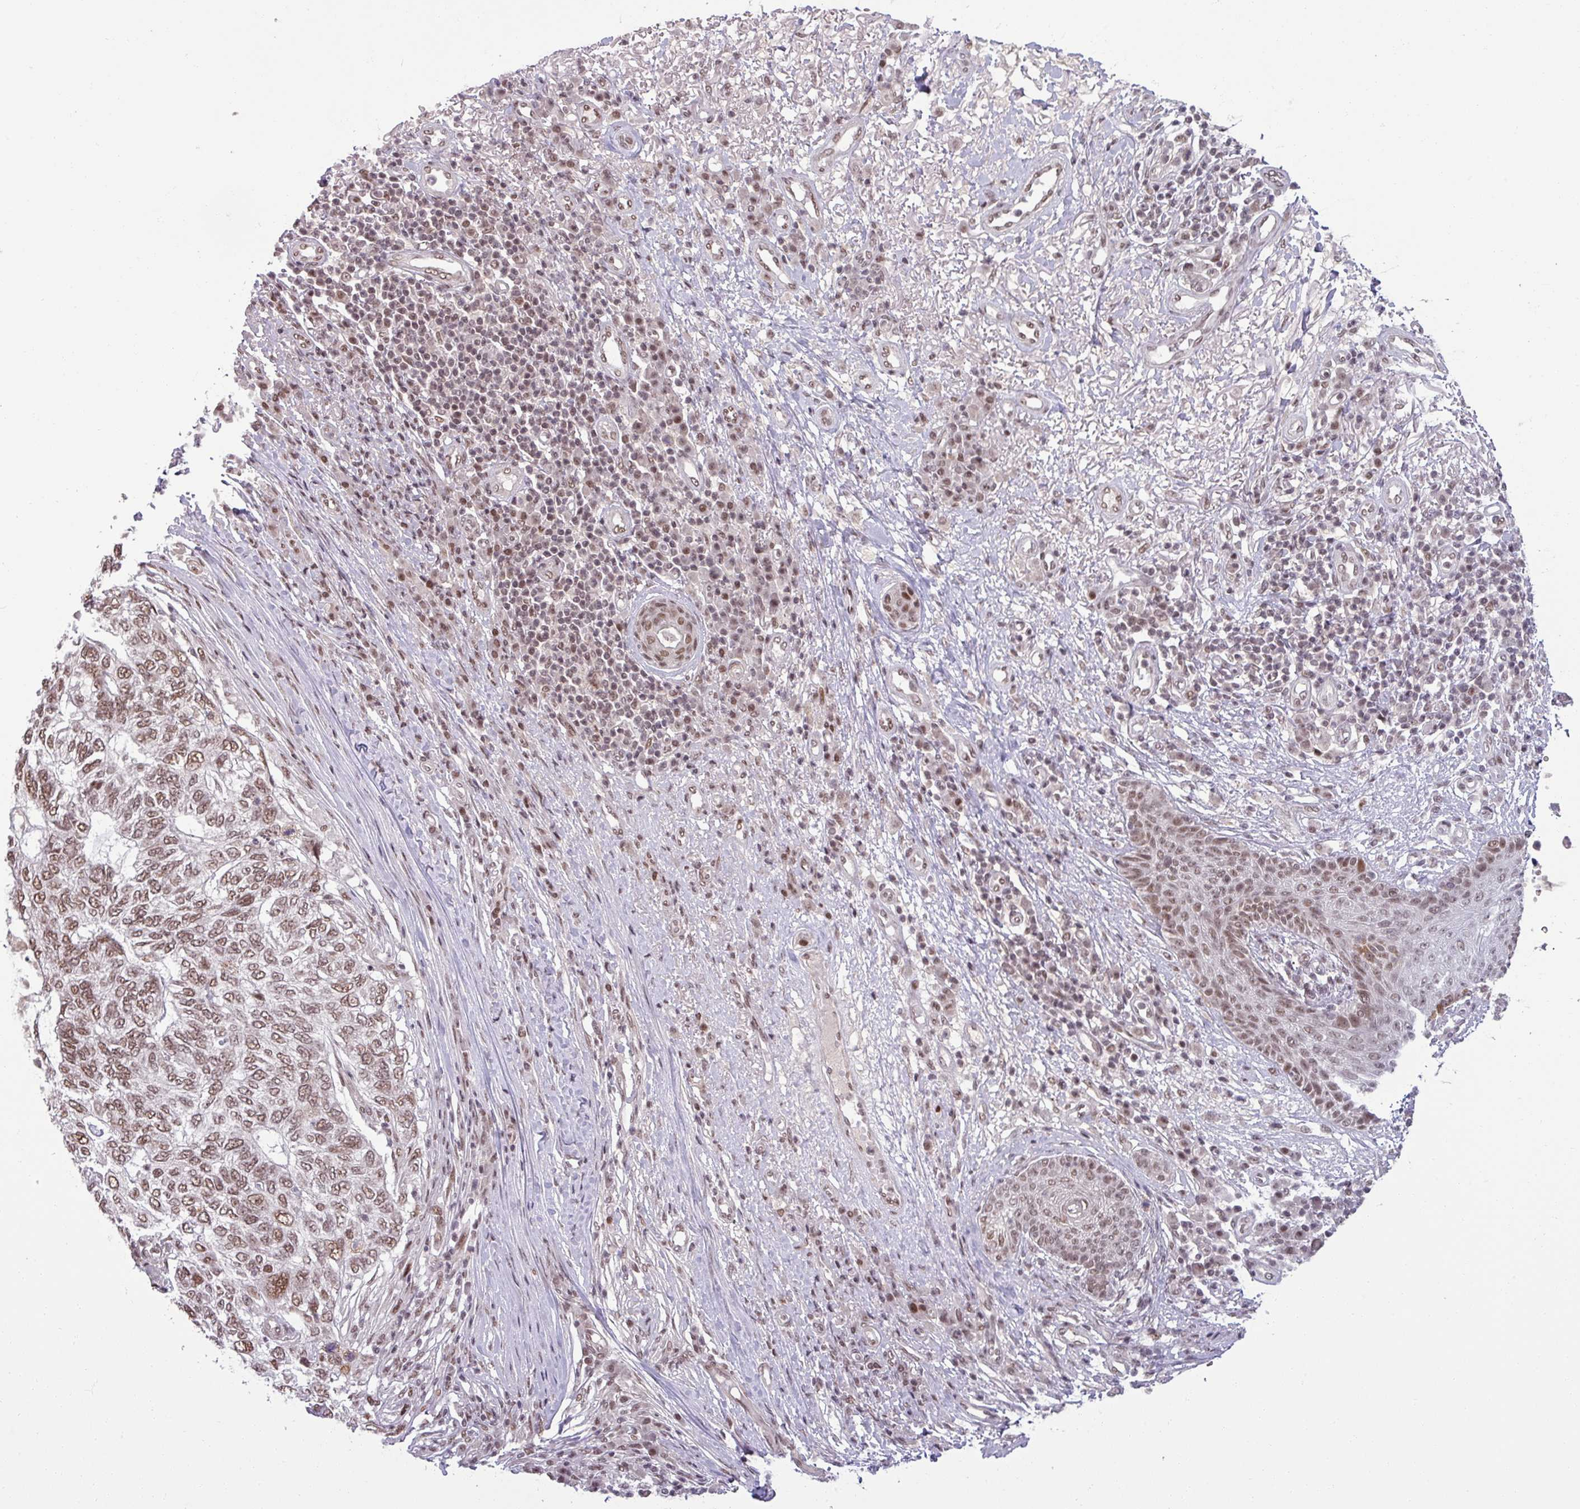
{"staining": {"intensity": "moderate", "quantity": ">75%", "location": "nuclear"}, "tissue": "skin cancer", "cell_type": "Tumor cells", "image_type": "cancer", "snomed": [{"axis": "morphology", "description": "Basal cell carcinoma"}, {"axis": "topography", "description": "Skin"}], "caption": "IHC (DAB (3,3'-diaminobenzidine)) staining of human skin cancer (basal cell carcinoma) demonstrates moderate nuclear protein expression in about >75% of tumor cells.", "gene": "PTPN20", "patient": {"sex": "female", "age": 65}}